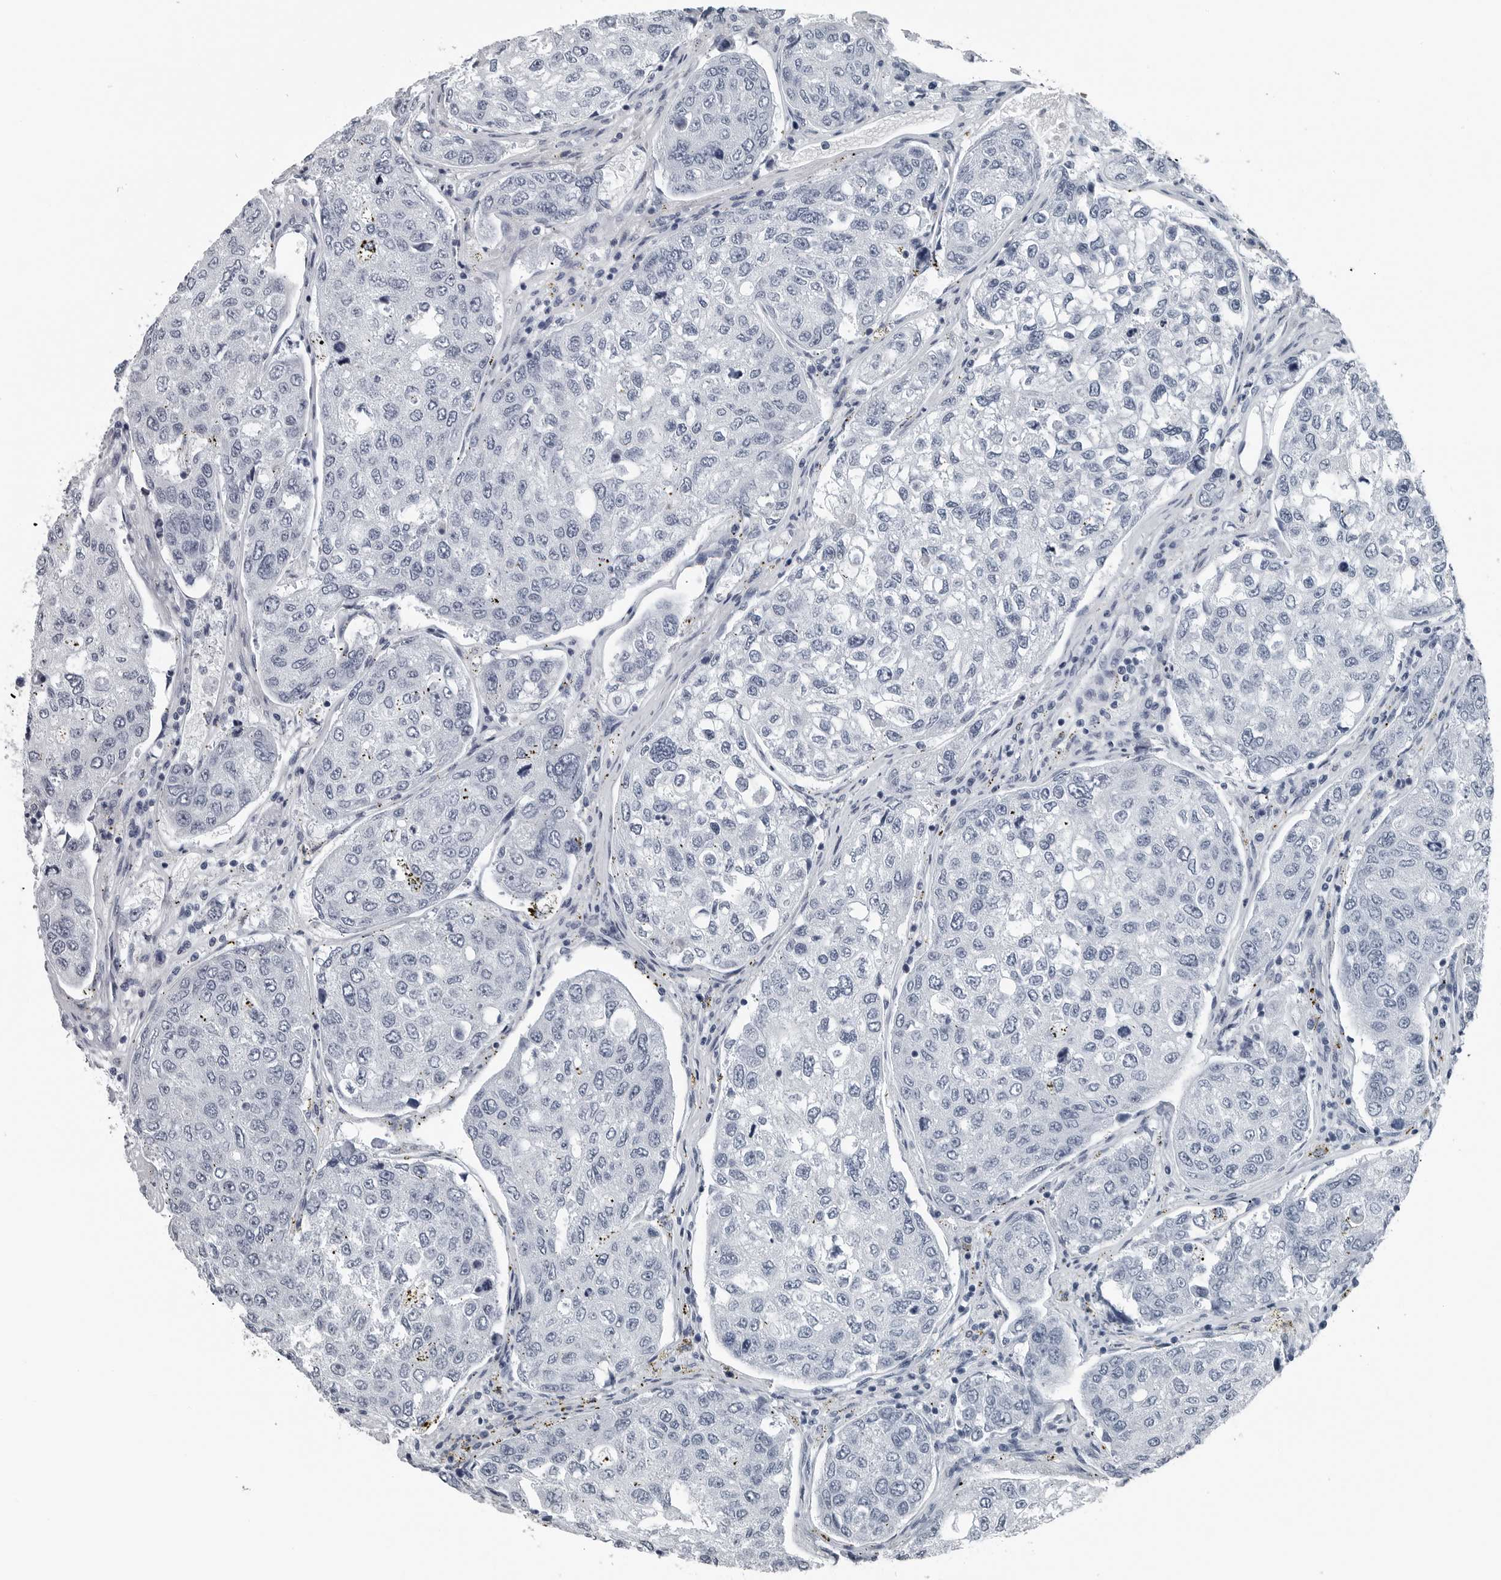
{"staining": {"intensity": "negative", "quantity": "none", "location": "none"}, "tissue": "urothelial cancer", "cell_type": "Tumor cells", "image_type": "cancer", "snomed": [{"axis": "morphology", "description": "Urothelial carcinoma, High grade"}, {"axis": "topography", "description": "Lymph node"}, {"axis": "topography", "description": "Urinary bladder"}], "caption": "A photomicrograph of human high-grade urothelial carcinoma is negative for staining in tumor cells. Nuclei are stained in blue.", "gene": "SPINK1", "patient": {"sex": "male", "age": 51}}